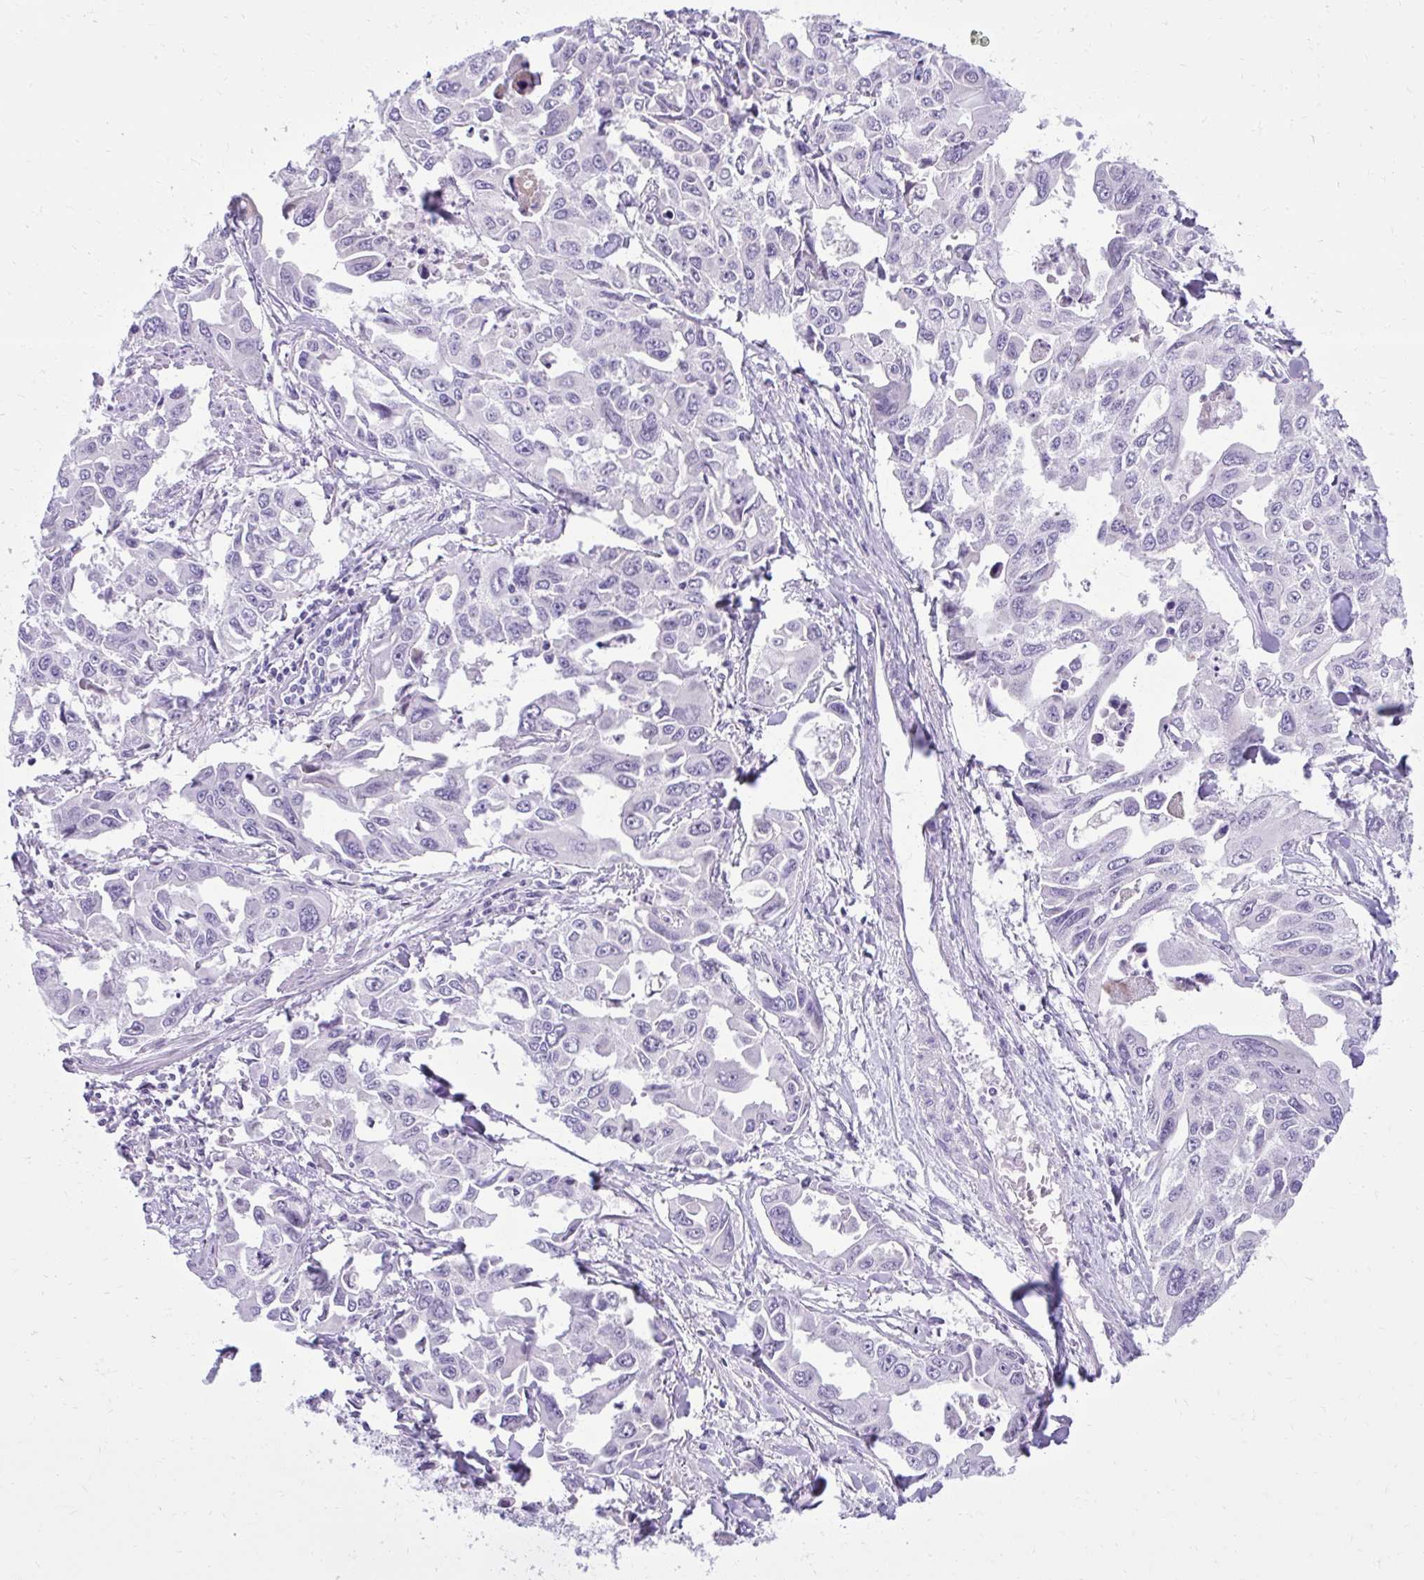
{"staining": {"intensity": "negative", "quantity": "none", "location": "none"}, "tissue": "lung cancer", "cell_type": "Tumor cells", "image_type": "cancer", "snomed": [{"axis": "morphology", "description": "Adenocarcinoma, NOS"}, {"axis": "topography", "description": "Lung"}], "caption": "DAB (3,3'-diaminobenzidine) immunohistochemical staining of human lung cancer (adenocarcinoma) displays no significant positivity in tumor cells.", "gene": "PRAP1", "patient": {"sex": "male", "age": 64}}